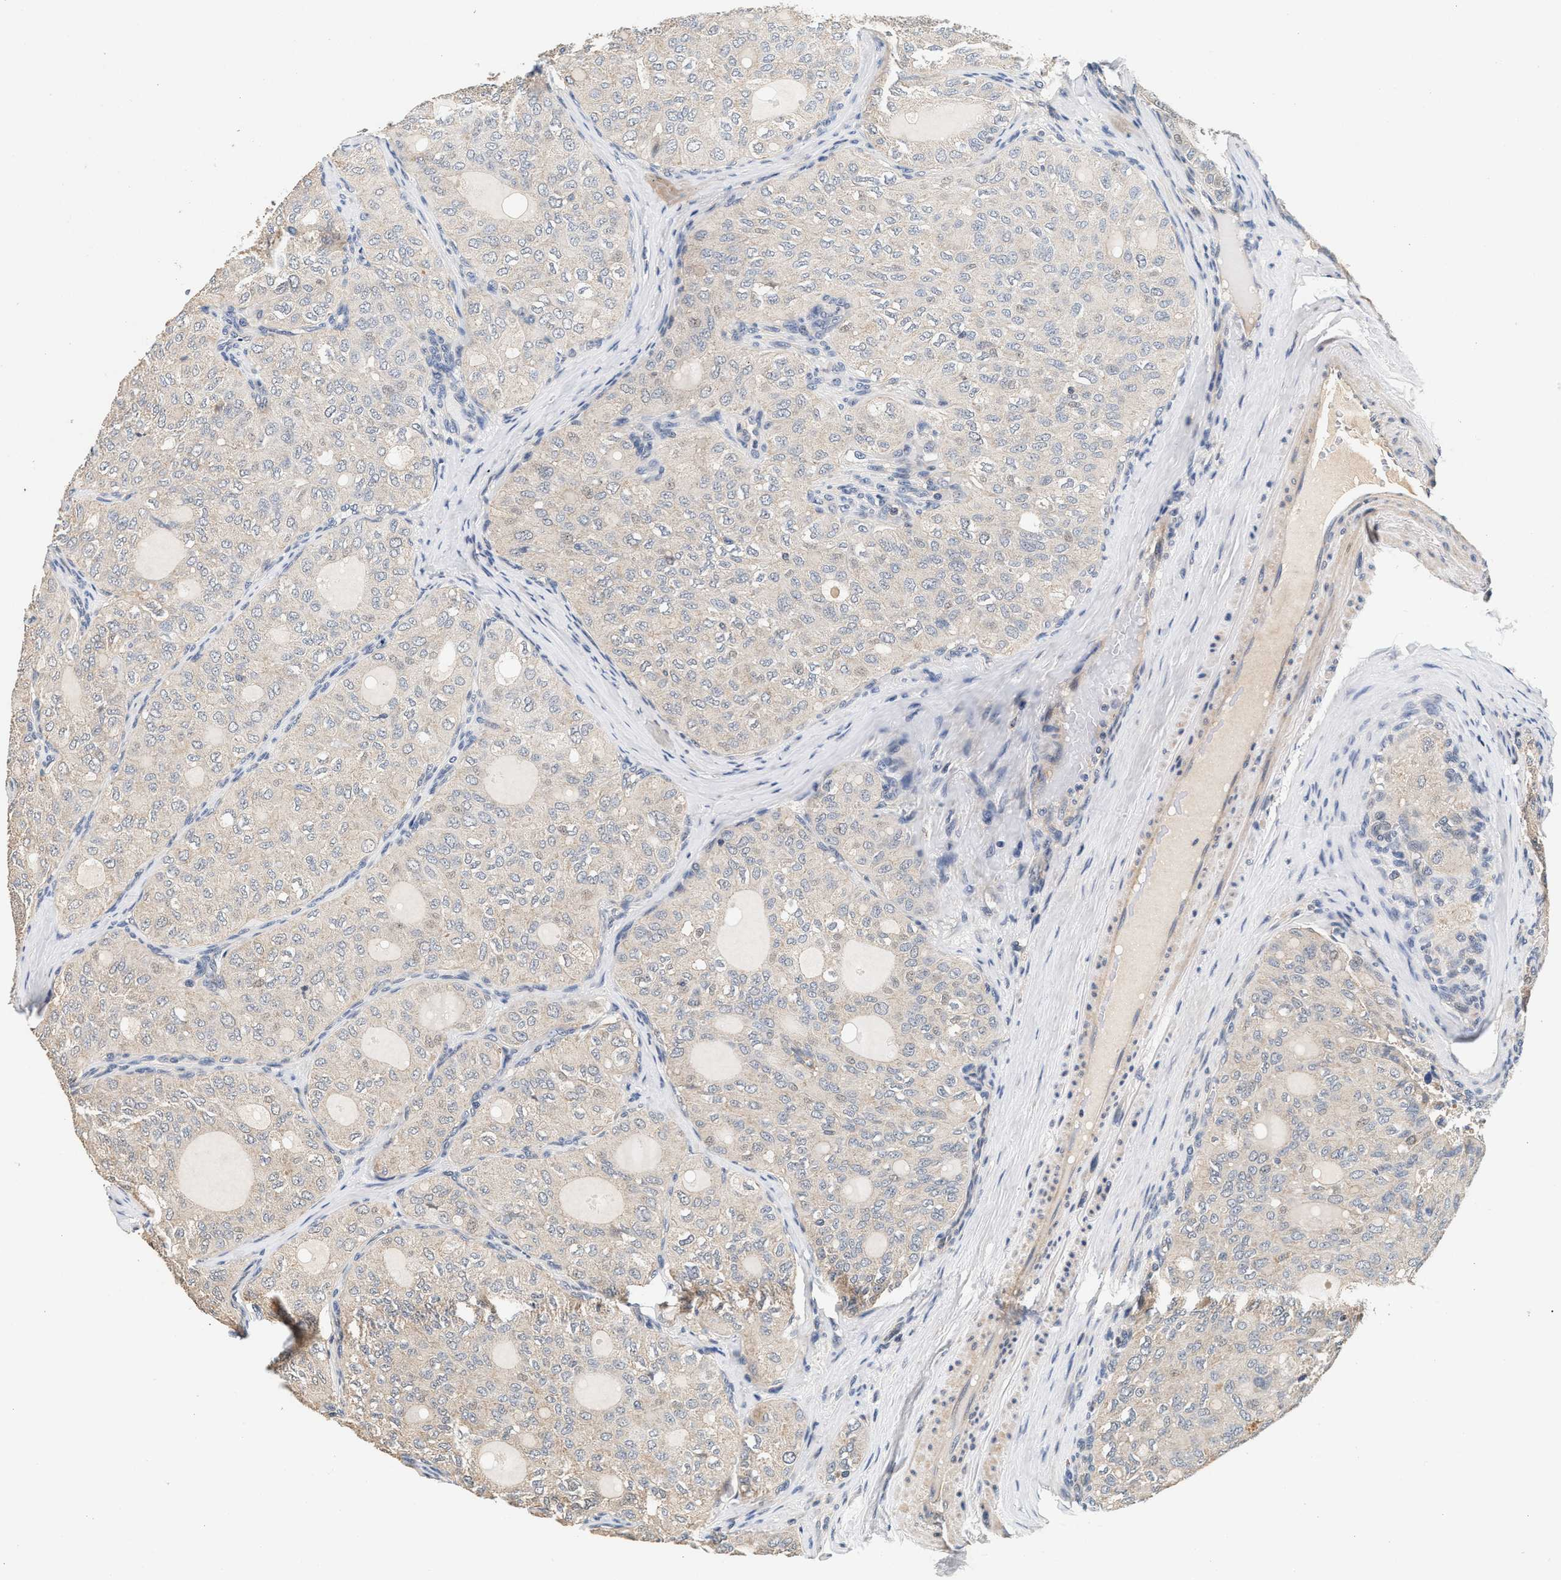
{"staining": {"intensity": "negative", "quantity": "none", "location": "none"}, "tissue": "thyroid cancer", "cell_type": "Tumor cells", "image_type": "cancer", "snomed": [{"axis": "morphology", "description": "Follicular adenoma carcinoma, NOS"}, {"axis": "topography", "description": "Thyroid gland"}], "caption": "The histopathology image demonstrates no significant staining in tumor cells of thyroid cancer.", "gene": "PTGR3", "patient": {"sex": "male", "age": 75}}